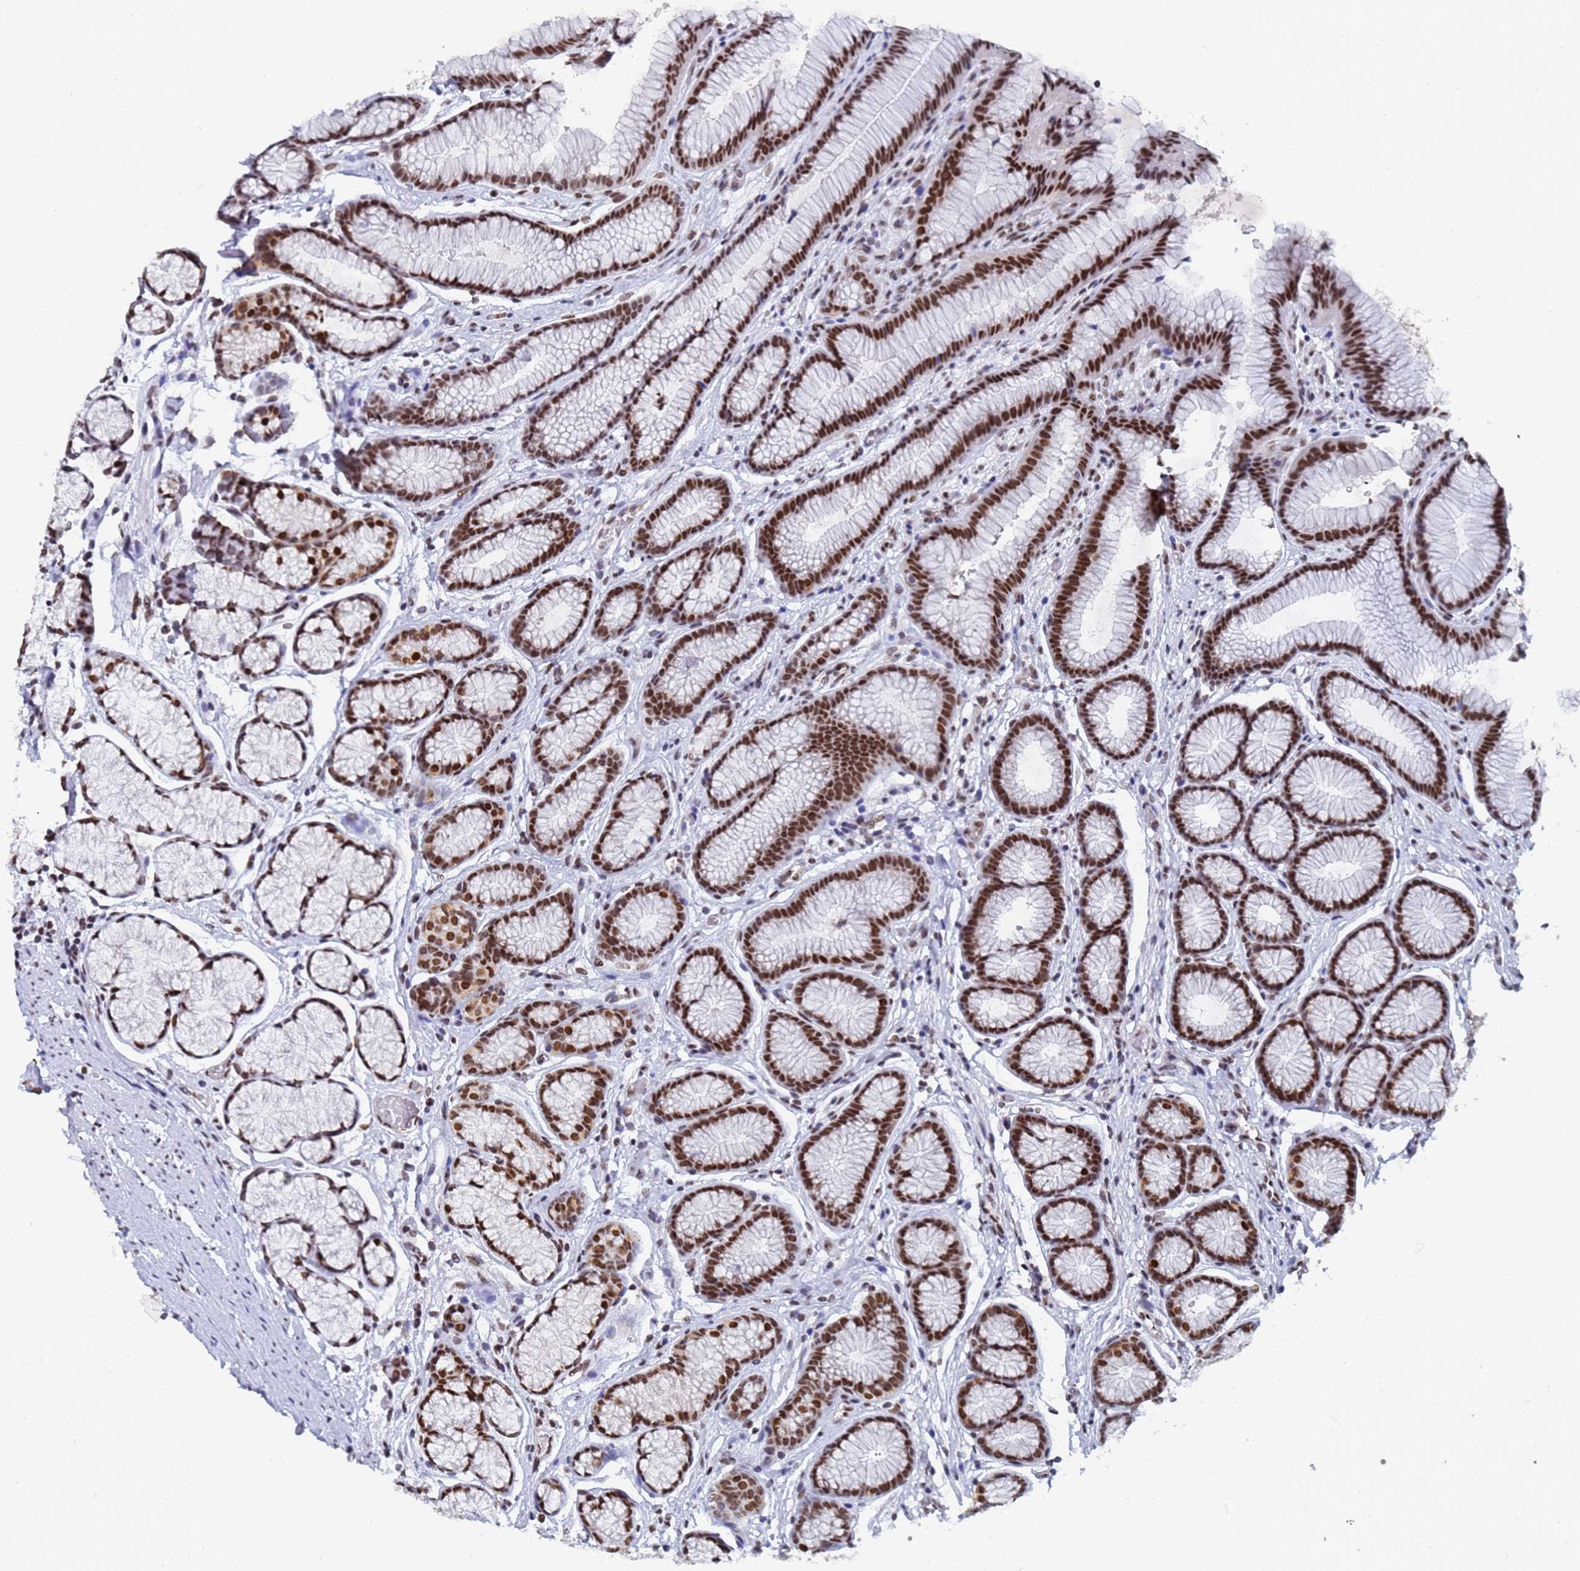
{"staining": {"intensity": "strong", "quantity": ">75%", "location": "nuclear"}, "tissue": "stomach", "cell_type": "Glandular cells", "image_type": "normal", "snomed": [{"axis": "morphology", "description": "Normal tissue, NOS"}, {"axis": "topography", "description": "Stomach"}], "caption": "There is high levels of strong nuclear expression in glandular cells of normal stomach, as demonstrated by immunohistochemical staining (brown color).", "gene": "RAVER2", "patient": {"sex": "male", "age": 42}}